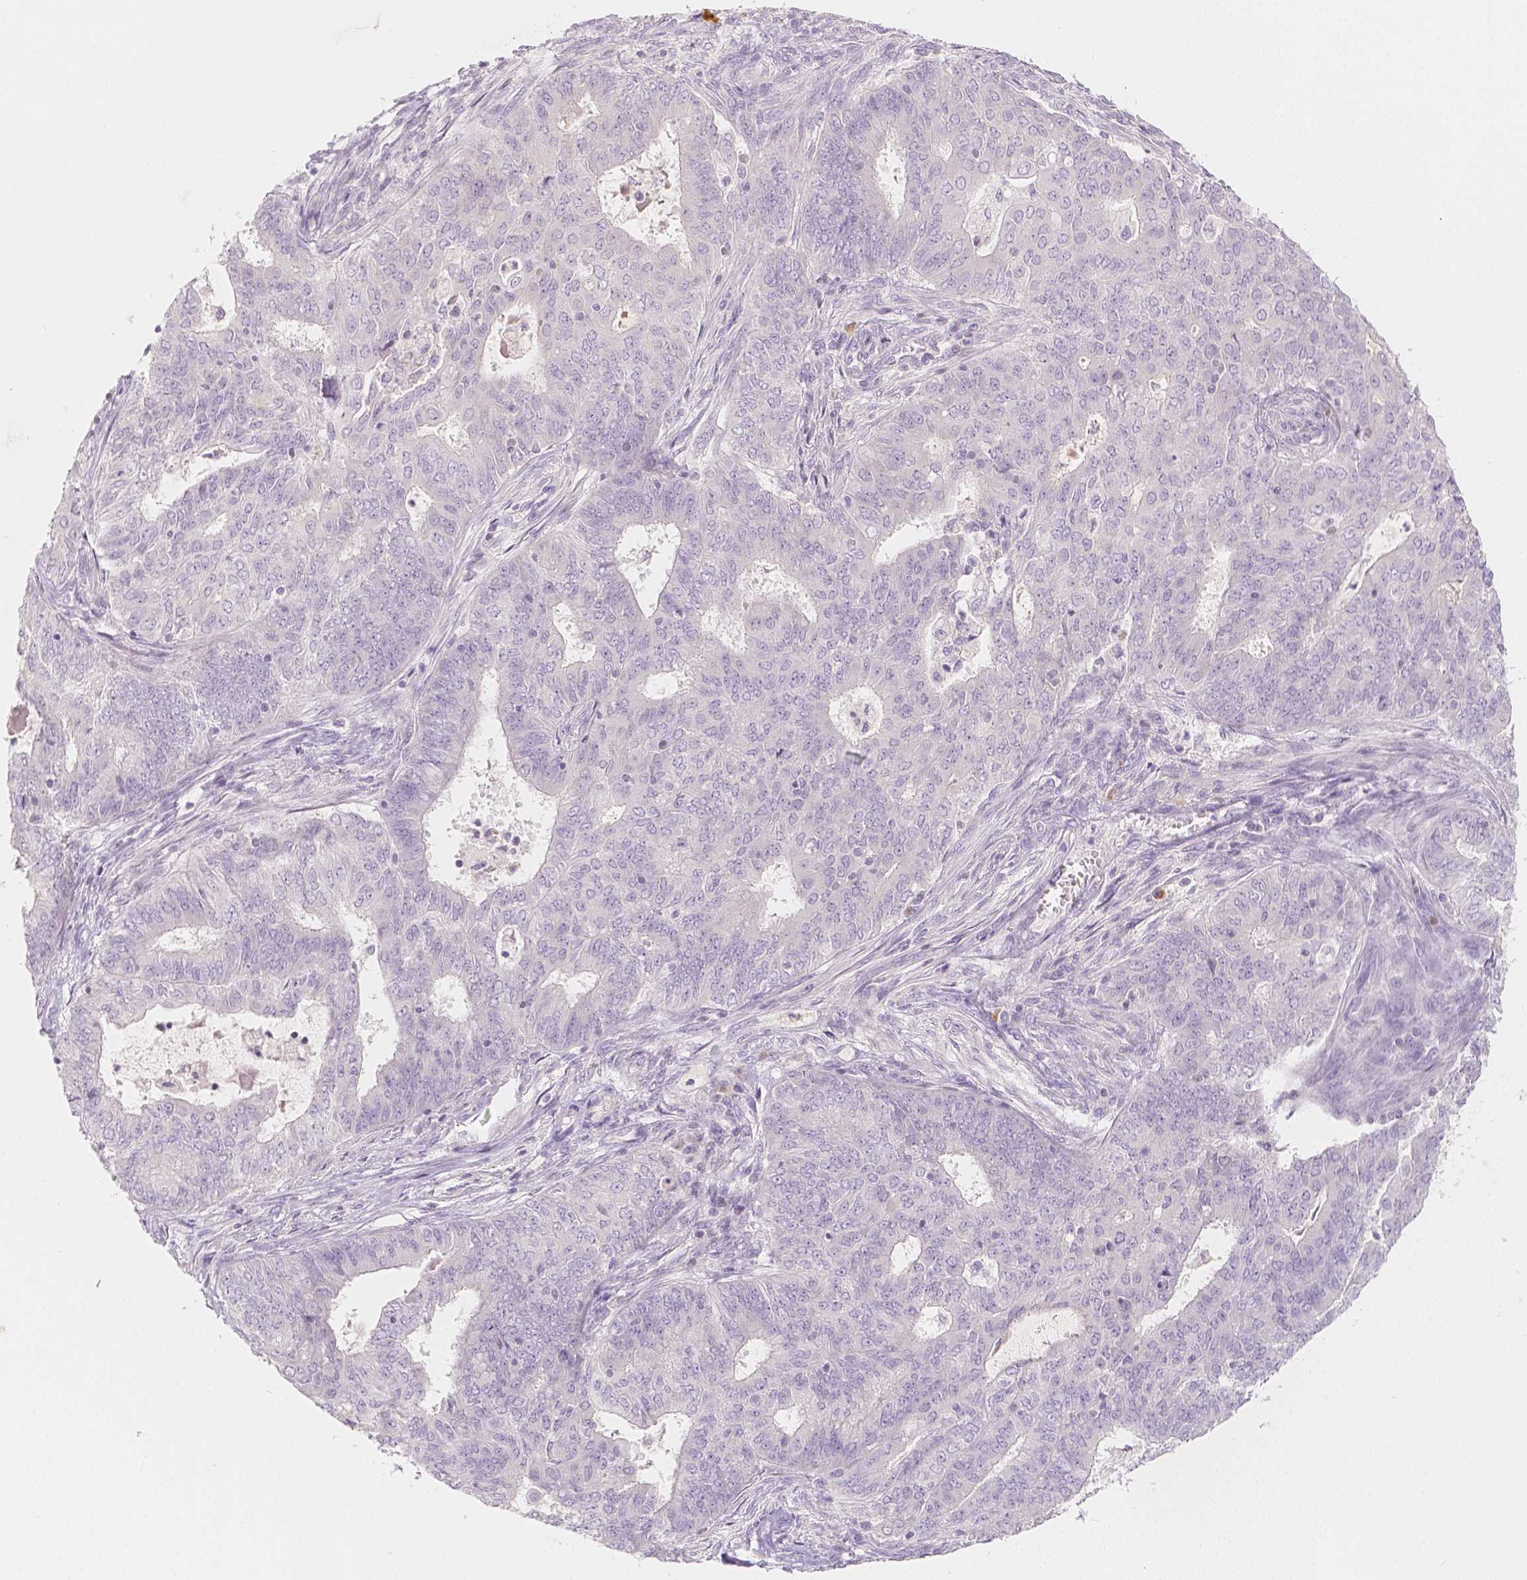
{"staining": {"intensity": "negative", "quantity": "none", "location": "none"}, "tissue": "endometrial cancer", "cell_type": "Tumor cells", "image_type": "cancer", "snomed": [{"axis": "morphology", "description": "Adenocarcinoma, NOS"}, {"axis": "topography", "description": "Endometrium"}], "caption": "An immunohistochemistry (IHC) image of endometrial adenocarcinoma is shown. There is no staining in tumor cells of endometrial adenocarcinoma. The staining is performed using DAB (3,3'-diaminobenzidine) brown chromogen with nuclei counter-stained in using hematoxylin.", "gene": "BATF", "patient": {"sex": "female", "age": 62}}